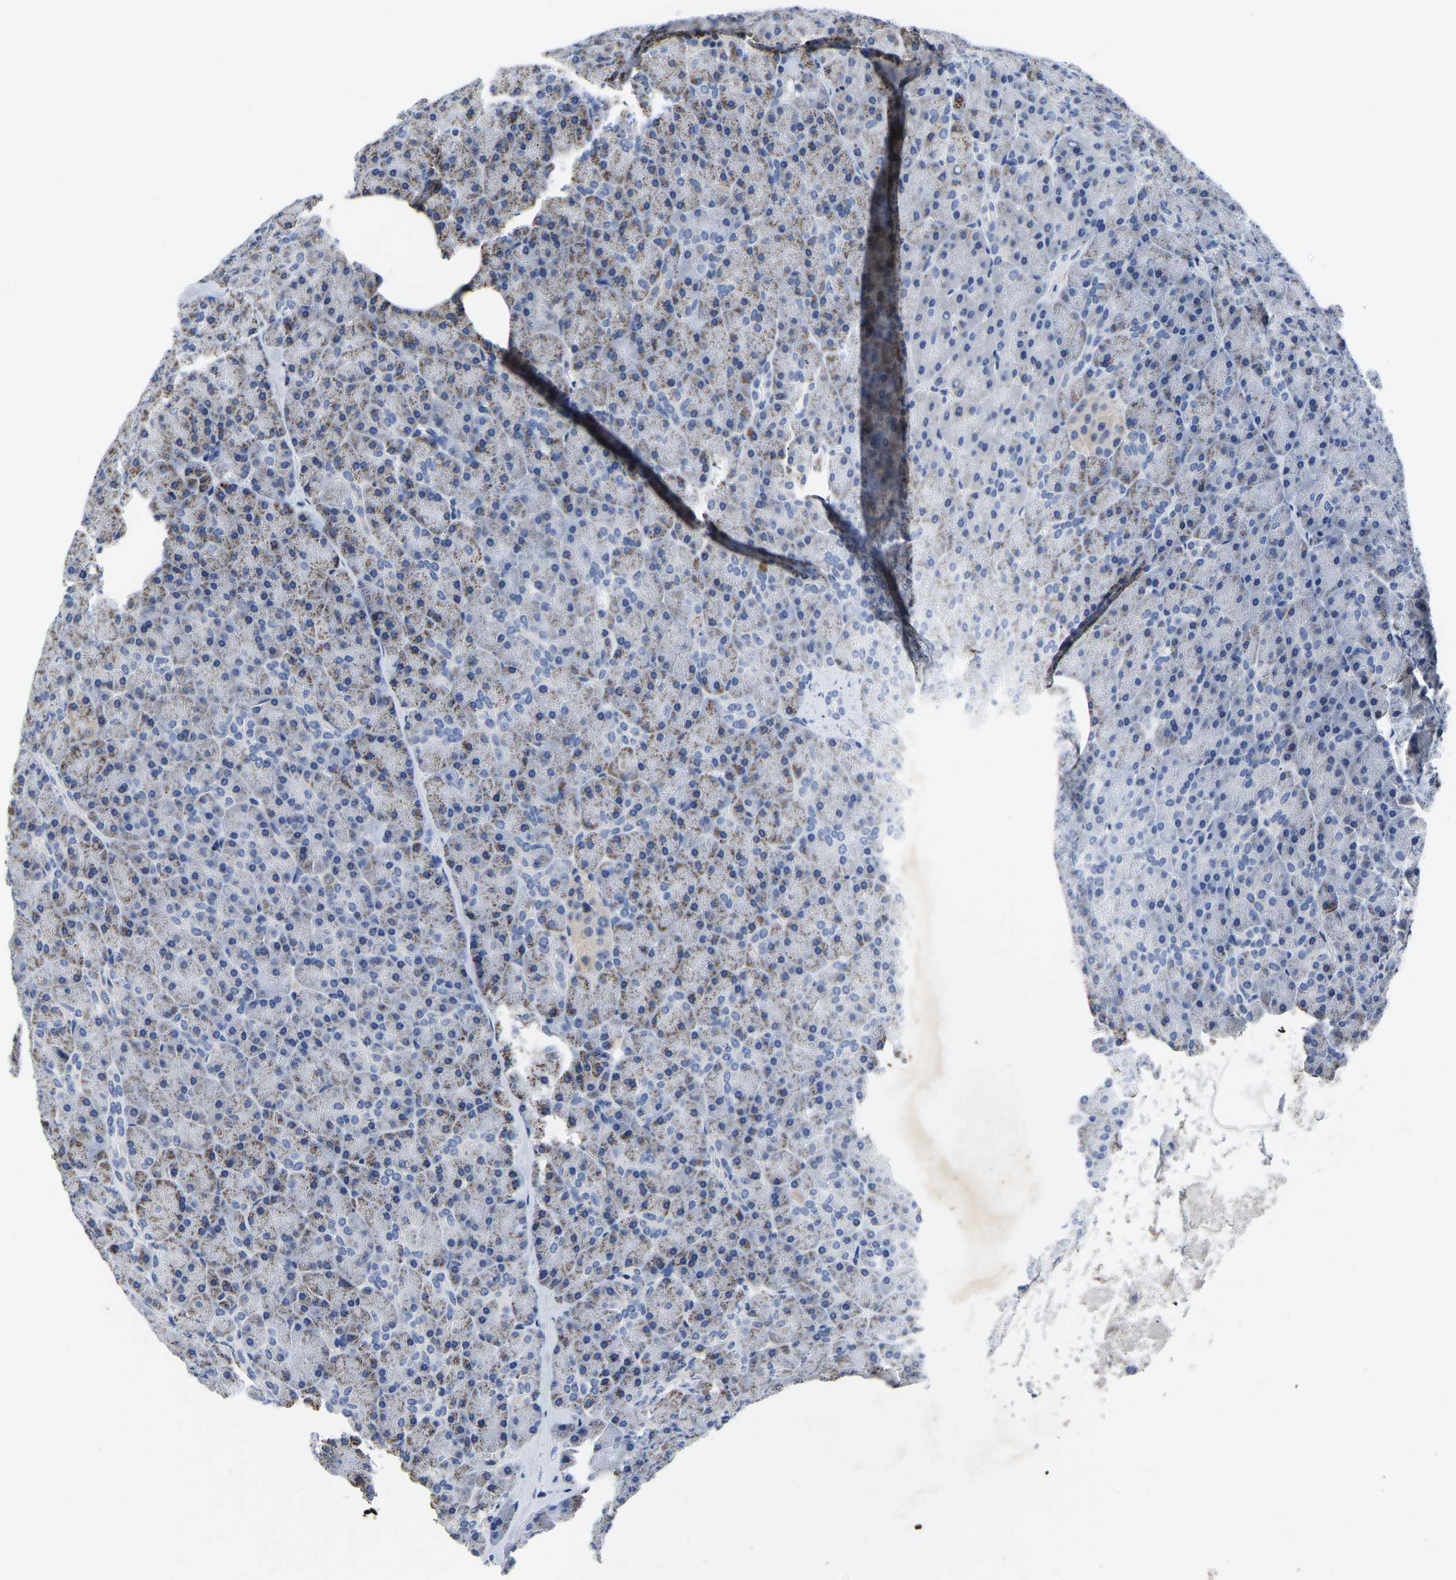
{"staining": {"intensity": "moderate", "quantity": "25%-75%", "location": "cytoplasmic/membranous"}, "tissue": "pancreas", "cell_type": "Exocrine glandular cells", "image_type": "normal", "snomed": [{"axis": "morphology", "description": "Normal tissue, NOS"}, {"axis": "topography", "description": "Pancreas"}], "caption": "IHC photomicrograph of normal pancreas: pancreas stained using immunohistochemistry (IHC) reveals medium levels of moderate protein expression localized specifically in the cytoplasmic/membranous of exocrine glandular cells, appearing as a cytoplasmic/membranous brown color.", "gene": "FGD5", "patient": {"sex": "female", "age": 35}}